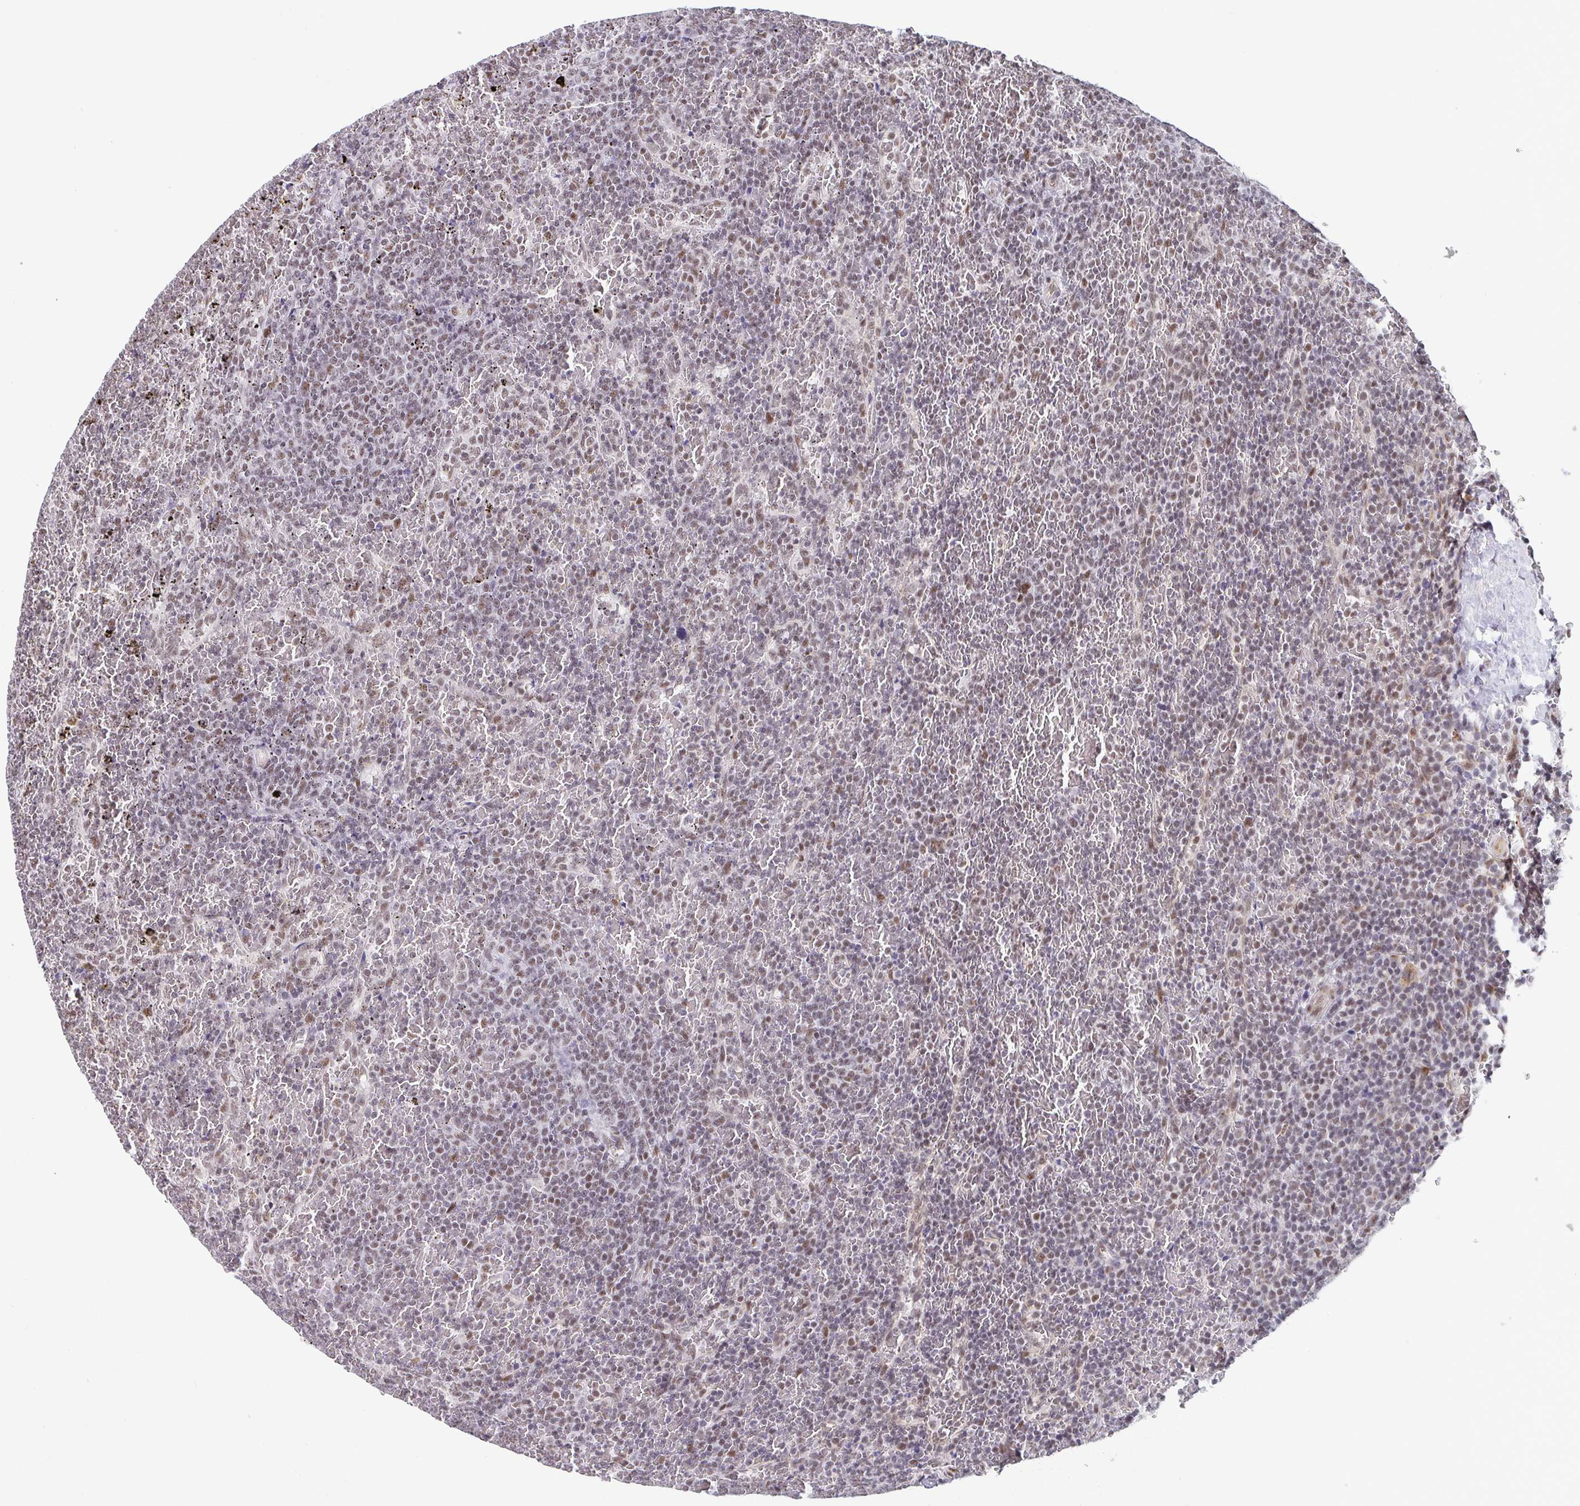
{"staining": {"intensity": "moderate", "quantity": "25%-75%", "location": "nuclear"}, "tissue": "lymphoma", "cell_type": "Tumor cells", "image_type": "cancer", "snomed": [{"axis": "morphology", "description": "Malignant lymphoma, non-Hodgkin's type, Low grade"}, {"axis": "topography", "description": "Spleen"}], "caption": "Low-grade malignant lymphoma, non-Hodgkin's type stained with IHC displays moderate nuclear staining in approximately 25%-75% of tumor cells.", "gene": "SLC7A10", "patient": {"sex": "female", "age": 77}}